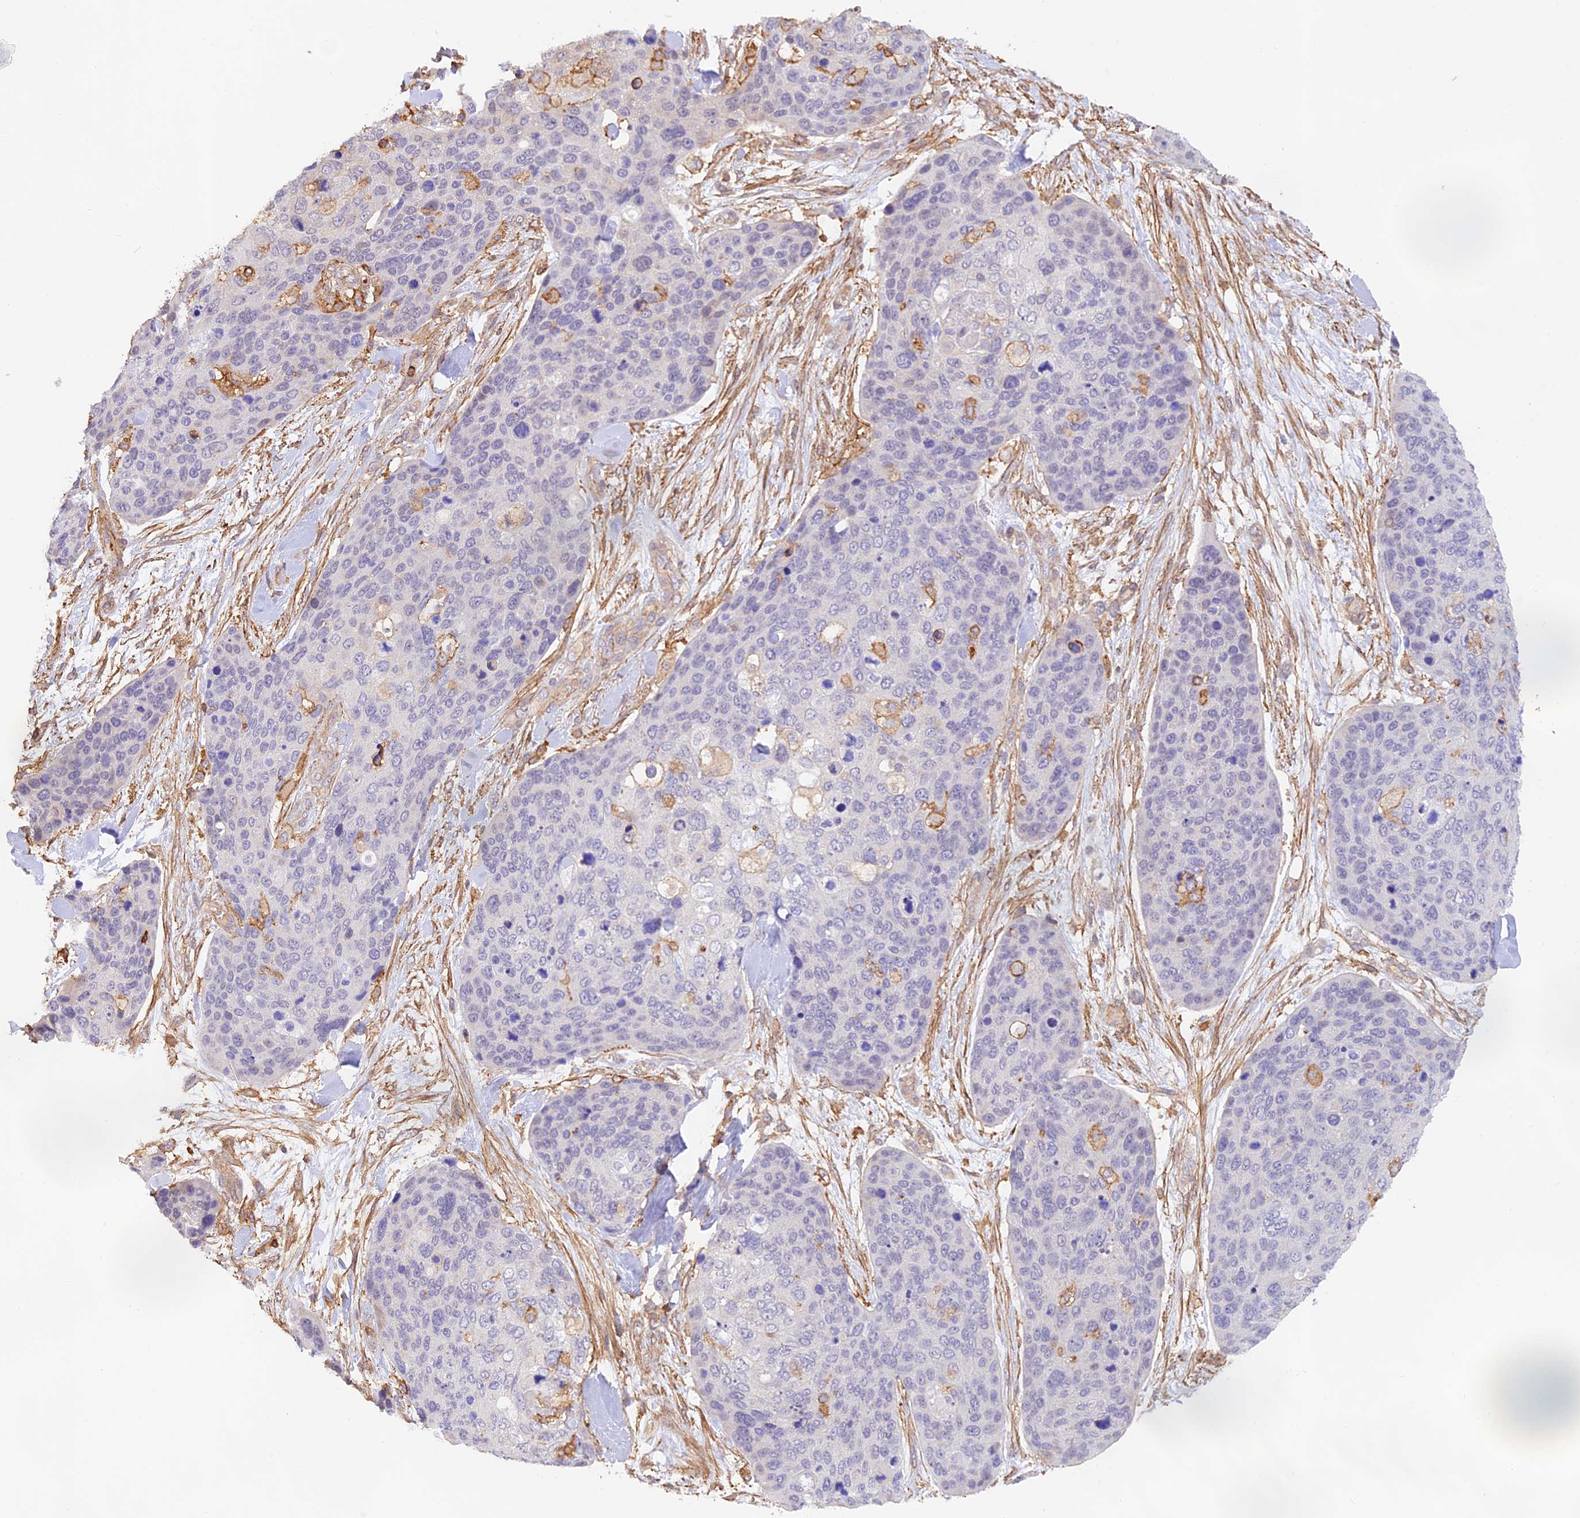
{"staining": {"intensity": "negative", "quantity": "none", "location": "none"}, "tissue": "skin cancer", "cell_type": "Tumor cells", "image_type": "cancer", "snomed": [{"axis": "morphology", "description": "Basal cell carcinoma"}, {"axis": "topography", "description": "Skin"}], "caption": "IHC photomicrograph of neoplastic tissue: human skin cancer stained with DAB exhibits no significant protein staining in tumor cells.", "gene": "DENND1C", "patient": {"sex": "female", "age": 74}}